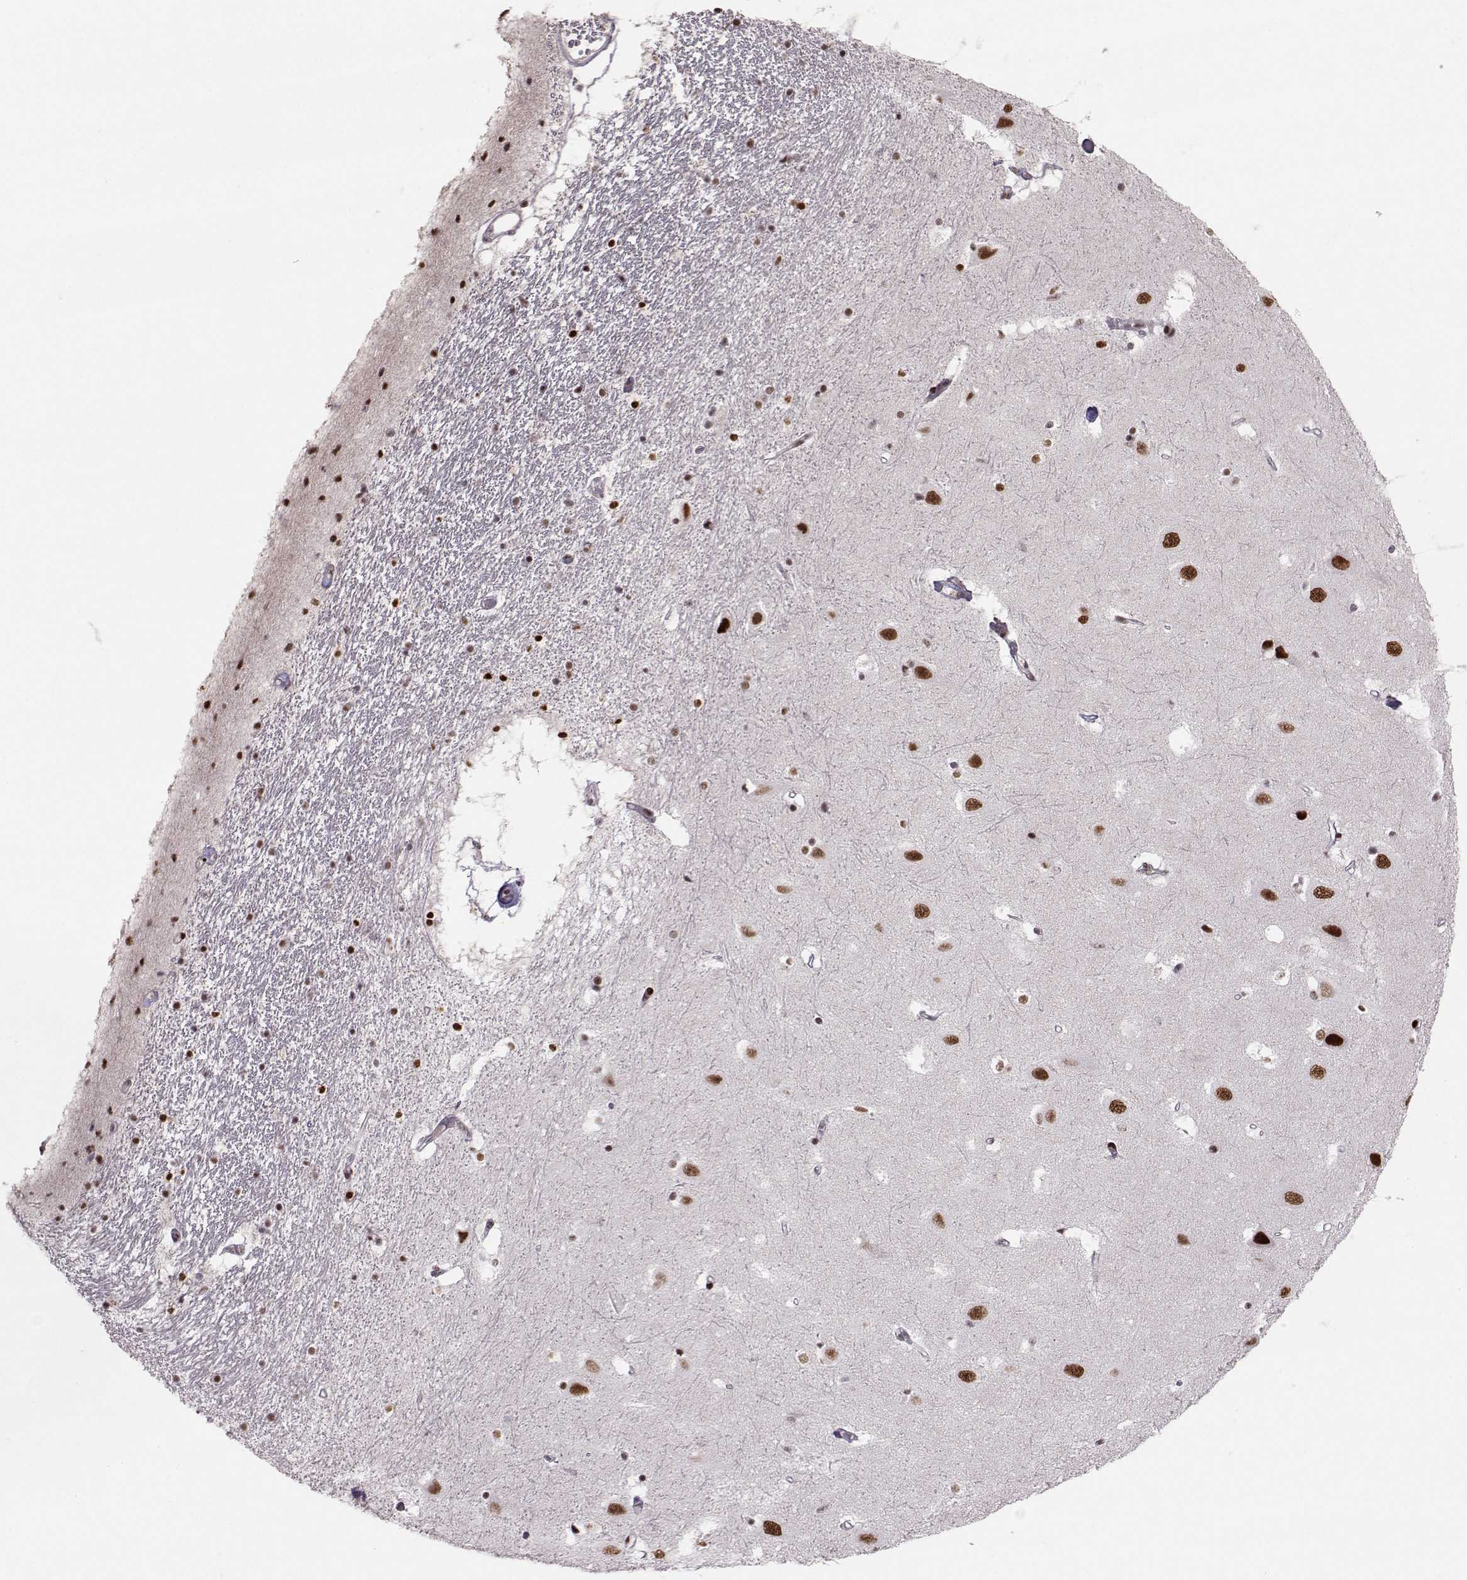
{"staining": {"intensity": "strong", "quantity": "25%-75%", "location": "nuclear"}, "tissue": "hippocampus", "cell_type": "Glial cells", "image_type": "normal", "snomed": [{"axis": "morphology", "description": "Normal tissue, NOS"}, {"axis": "topography", "description": "Hippocampus"}], "caption": "Immunohistochemical staining of normal human hippocampus reveals strong nuclear protein staining in approximately 25%-75% of glial cells.", "gene": "SNAPC2", "patient": {"sex": "male", "age": 44}}